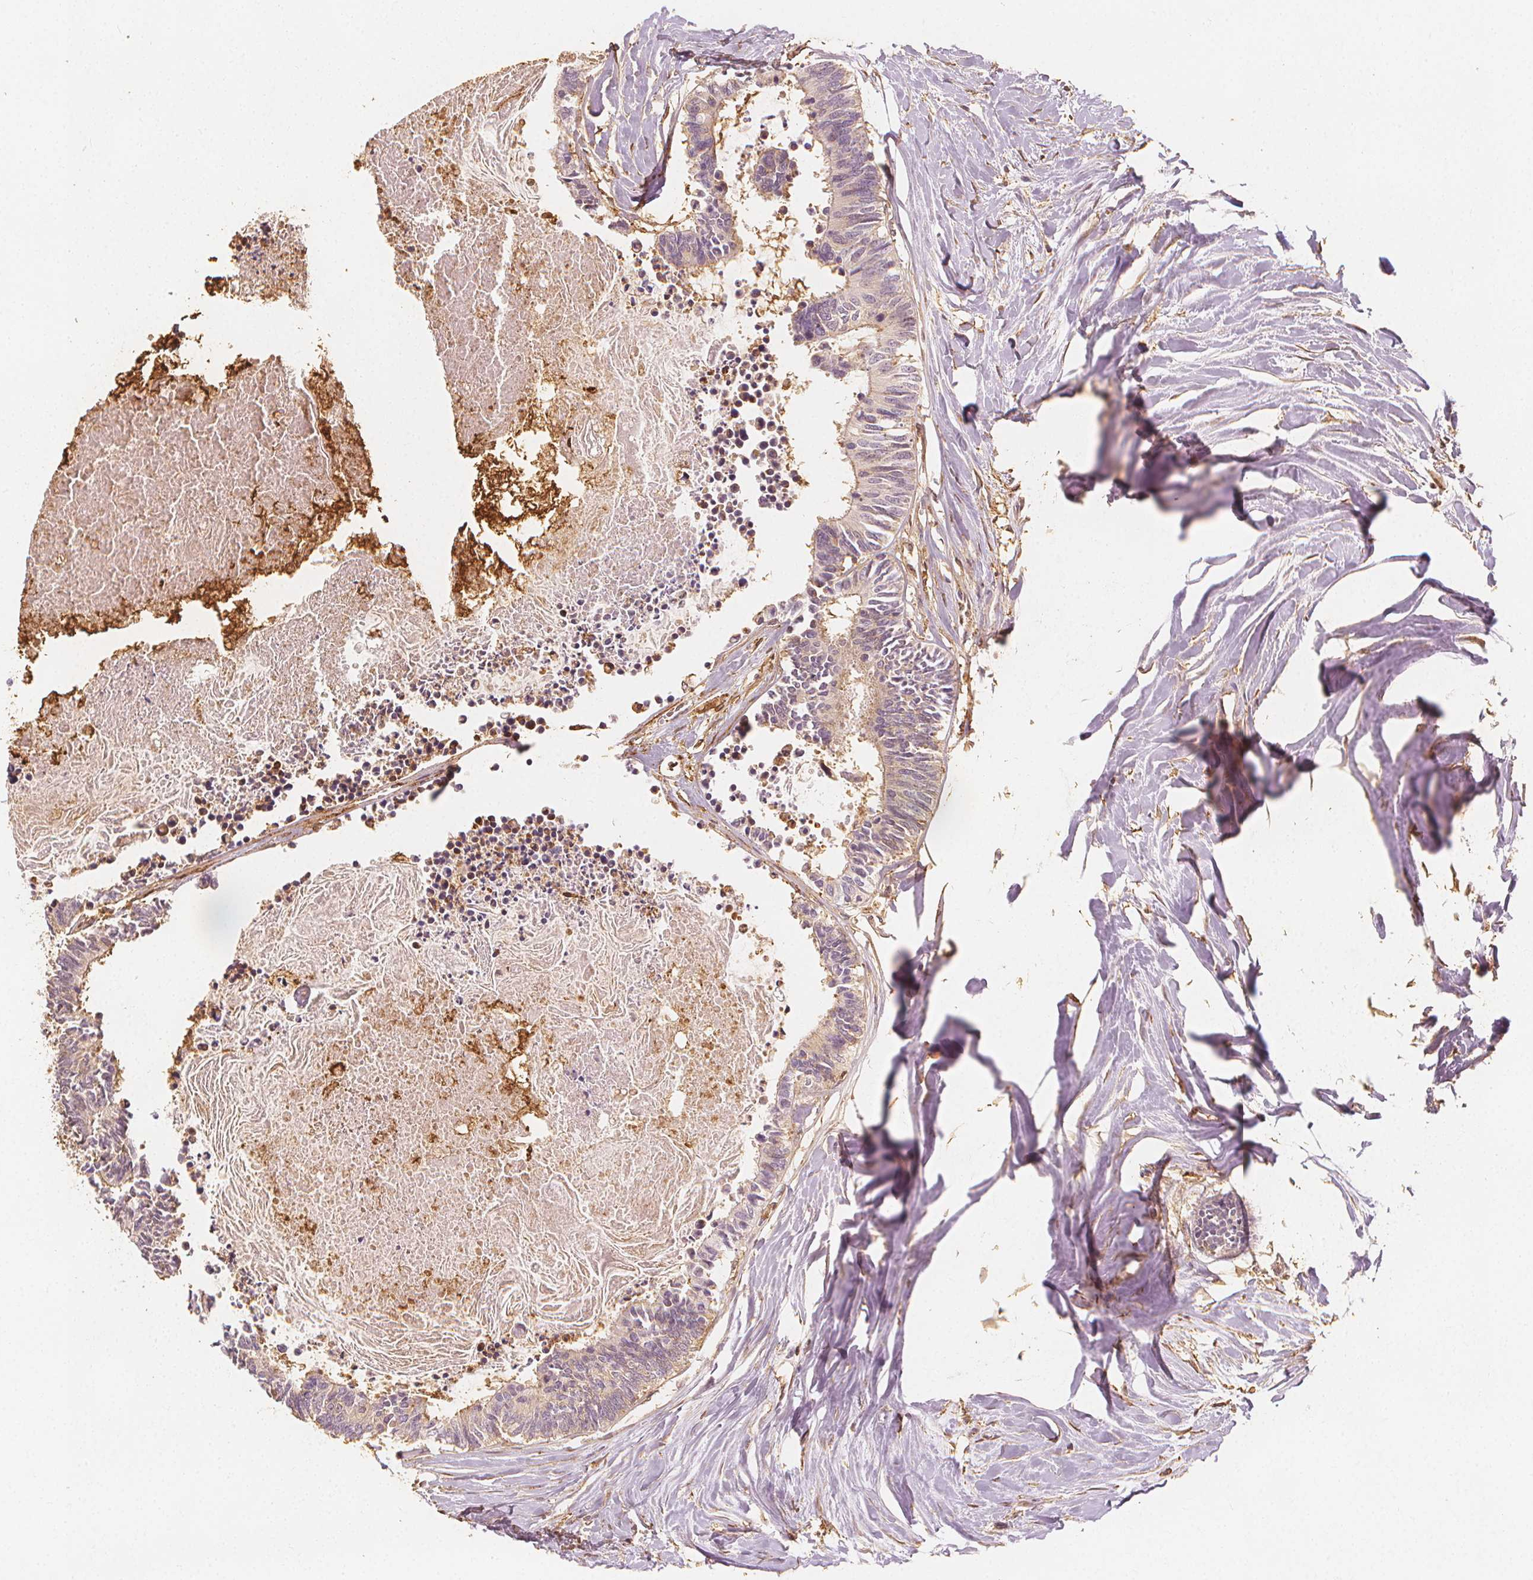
{"staining": {"intensity": "negative", "quantity": "none", "location": "none"}, "tissue": "colorectal cancer", "cell_type": "Tumor cells", "image_type": "cancer", "snomed": [{"axis": "morphology", "description": "Adenocarcinoma, NOS"}, {"axis": "topography", "description": "Colon"}, {"axis": "topography", "description": "Rectum"}], "caption": "DAB immunohistochemical staining of human colorectal cancer (adenocarcinoma) exhibits no significant expression in tumor cells. (DAB (3,3'-diaminobenzidine) immunohistochemistry (IHC) with hematoxylin counter stain).", "gene": "ARHGAP26", "patient": {"sex": "male", "age": 57}}